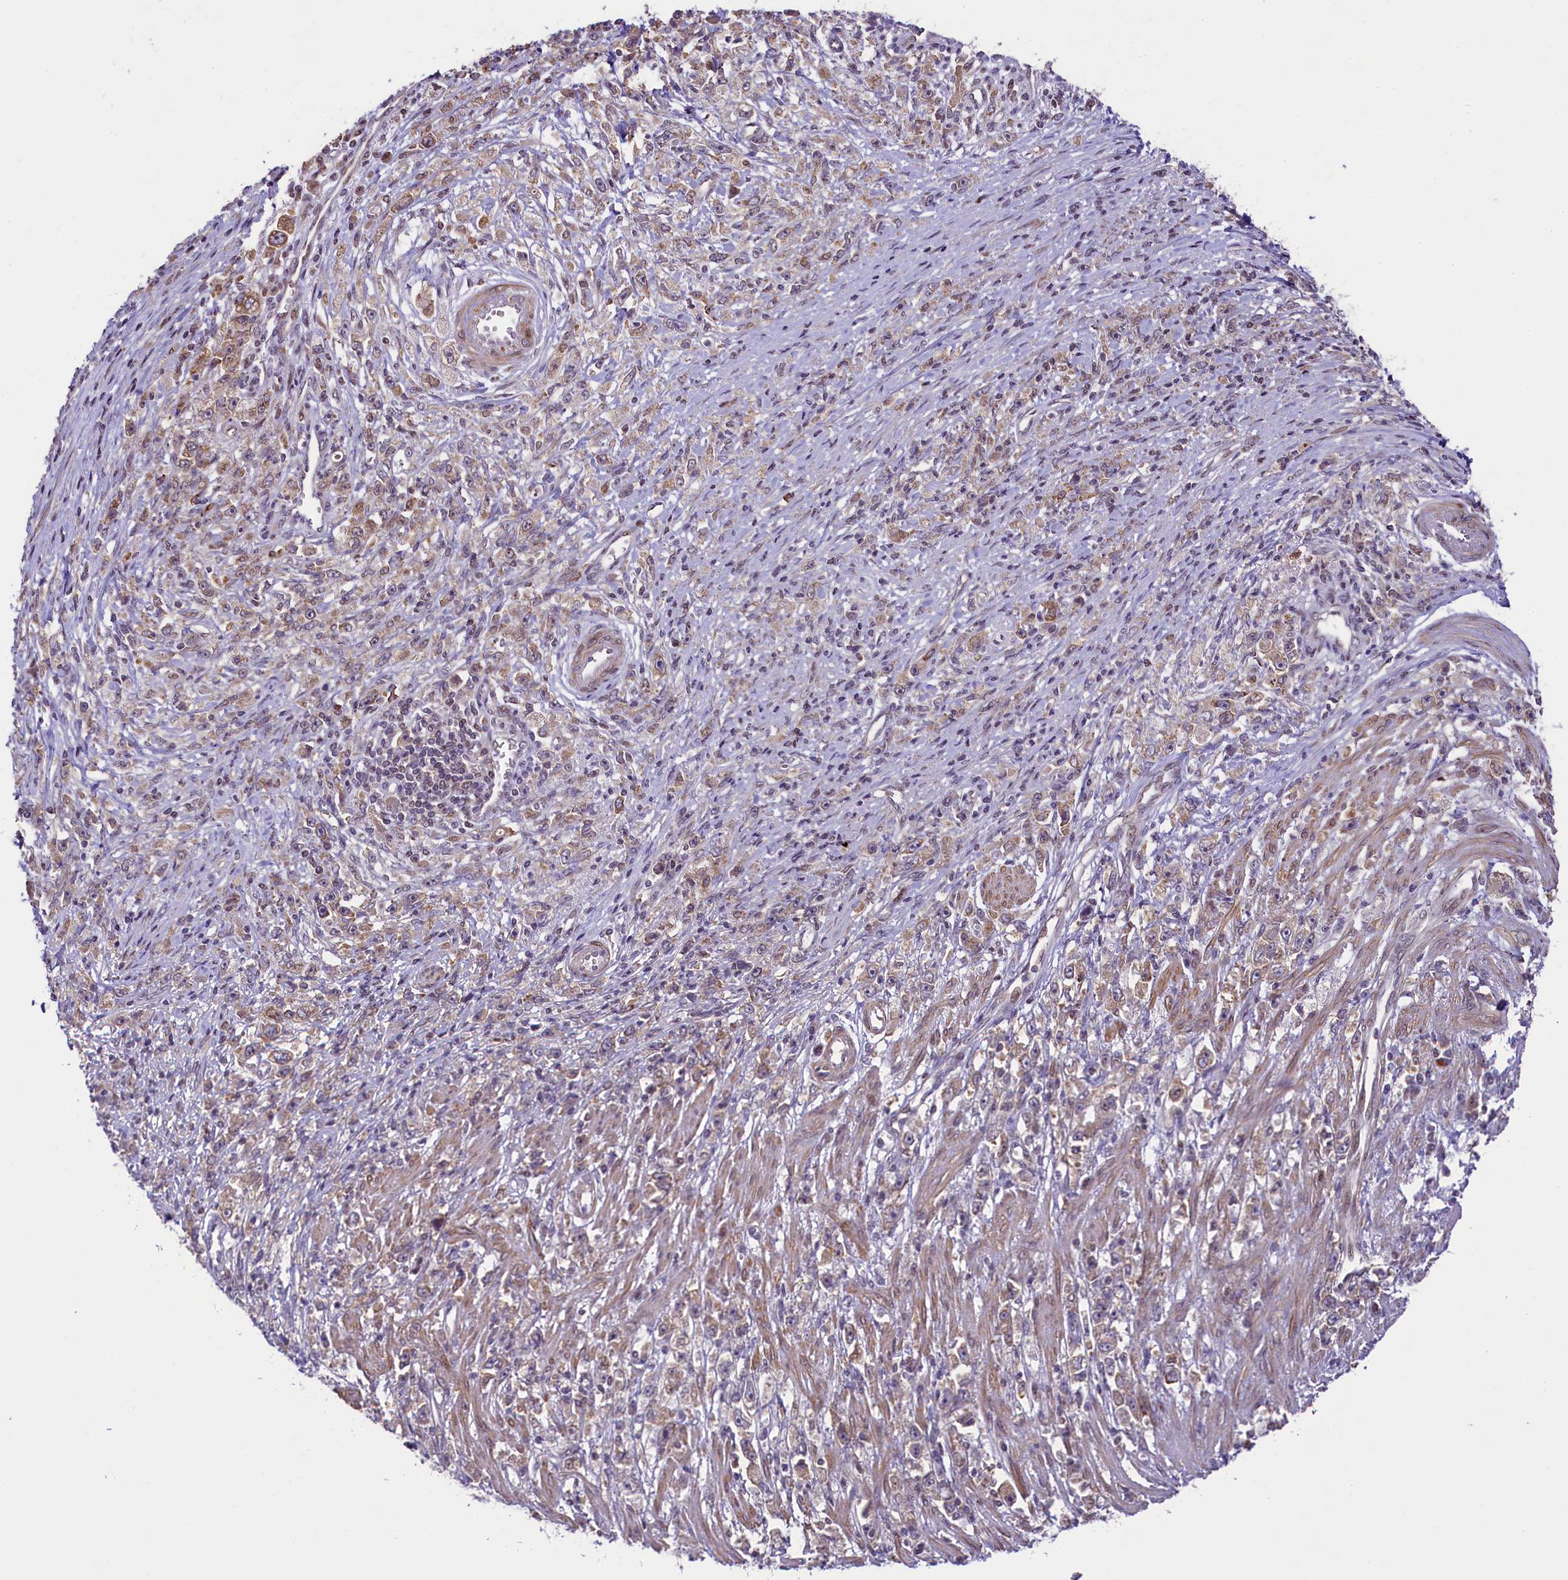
{"staining": {"intensity": "weak", "quantity": ">75%", "location": "cytoplasmic/membranous"}, "tissue": "stomach cancer", "cell_type": "Tumor cells", "image_type": "cancer", "snomed": [{"axis": "morphology", "description": "Adenocarcinoma, NOS"}, {"axis": "topography", "description": "Stomach"}], "caption": "Immunohistochemistry (IHC) (DAB (3,3'-diaminobenzidine)) staining of human adenocarcinoma (stomach) shows weak cytoplasmic/membranous protein staining in approximately >75% of tumor cells.", "gene": "RBBP8", "patient": {"sex": "female", "age": 59}}